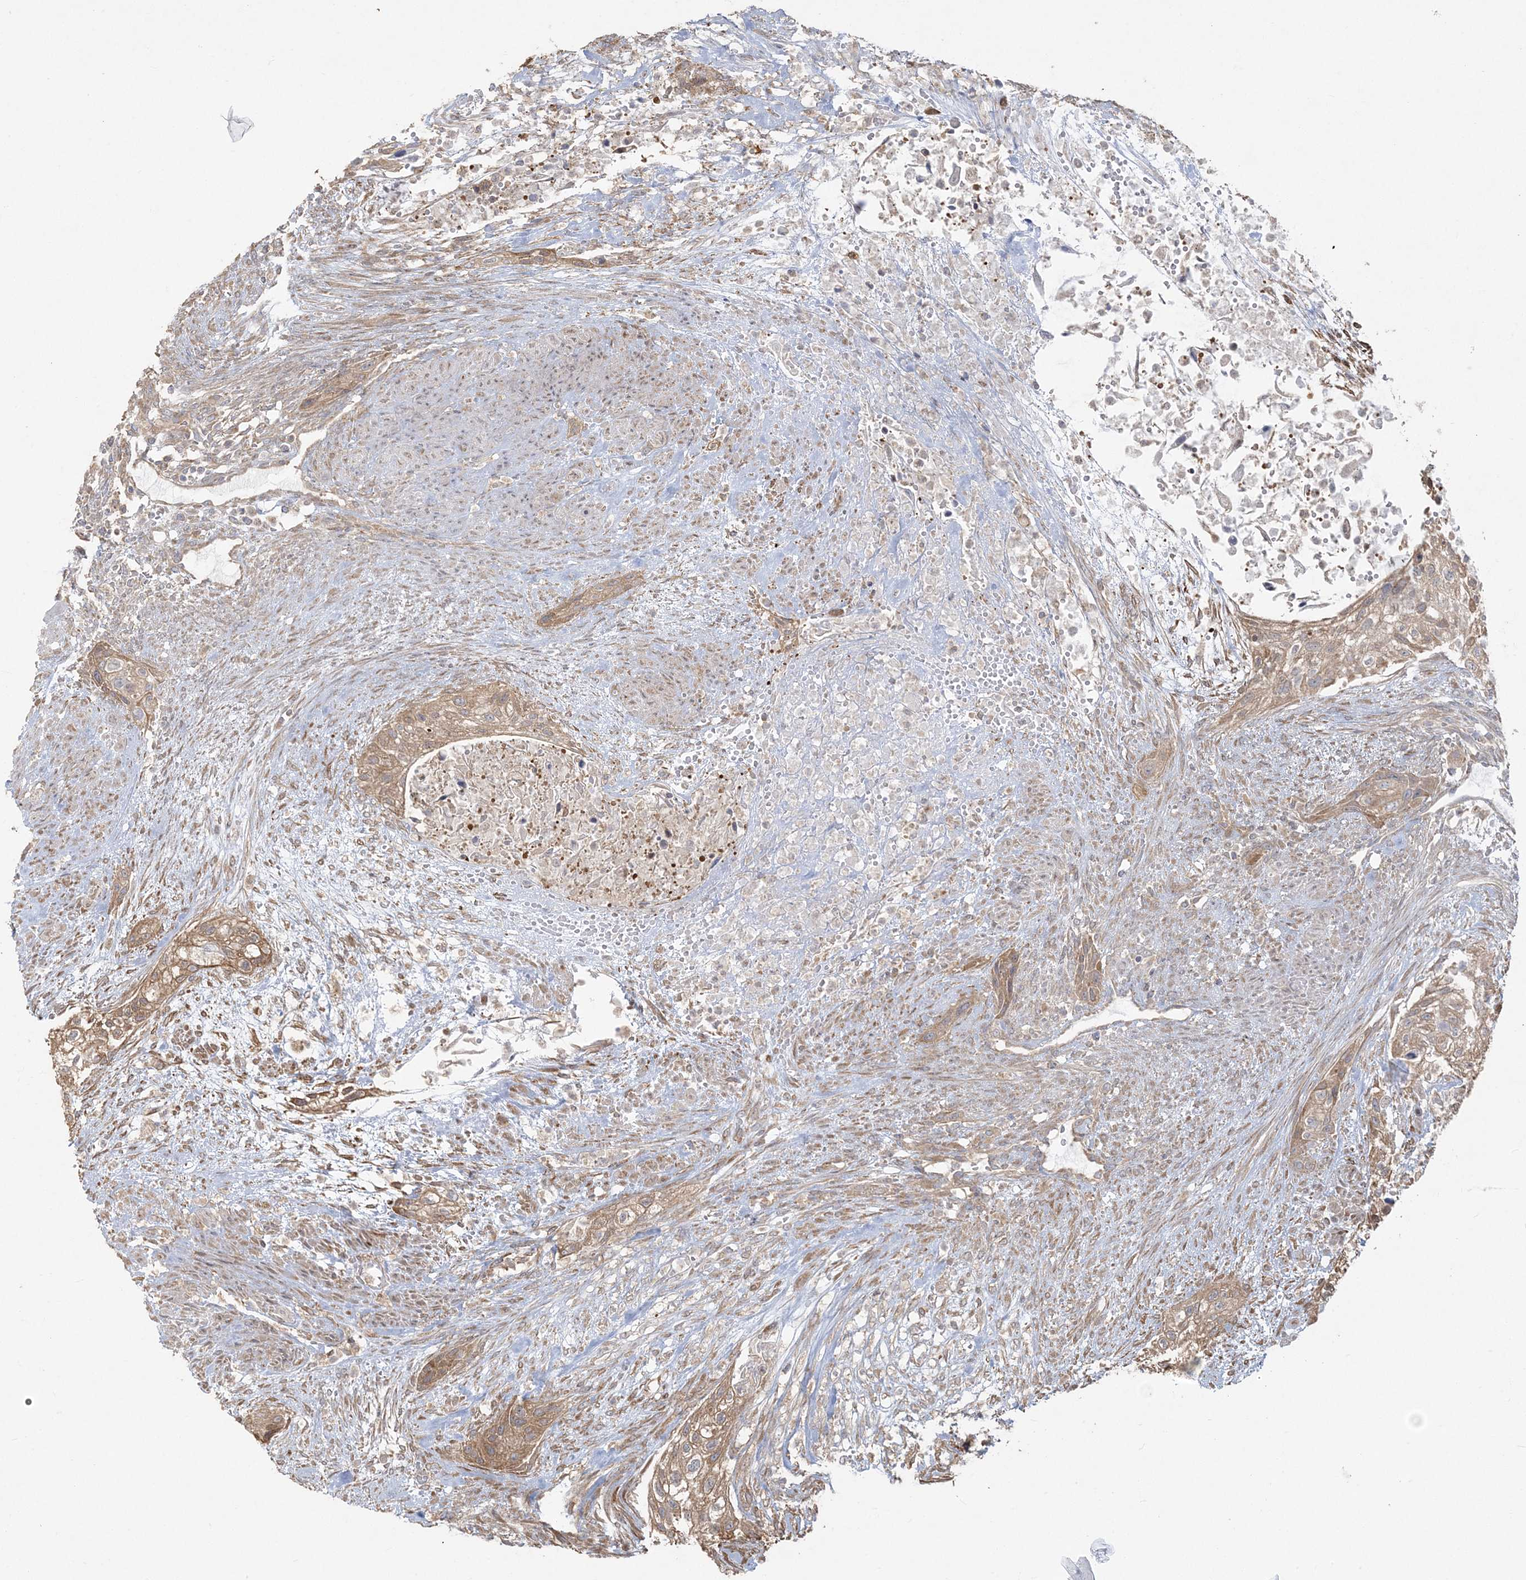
{"staining": {"intensity": "moderate", "quantity": ">75%", "location": "cytoplasmic/membranous"}, "tissue": "urothelial cancer", "cell_type": "Tumor cells", "image_type": "cancer", "snomed": [{"axis": "morphology", "description": "Urothelial carcinoma, High grade"}, {"axis": "topography", "description": "Urinary bladder"}], "caption": "Moderate cytoplasmic/membranous protein expression is seen in about >75% of tumor cells in urothelial cancer. (Brightfield microscopy of DAB IHC at high magnification).", "gene": "ZC3H6", "patient": {"sex": "male", "age": 35}}